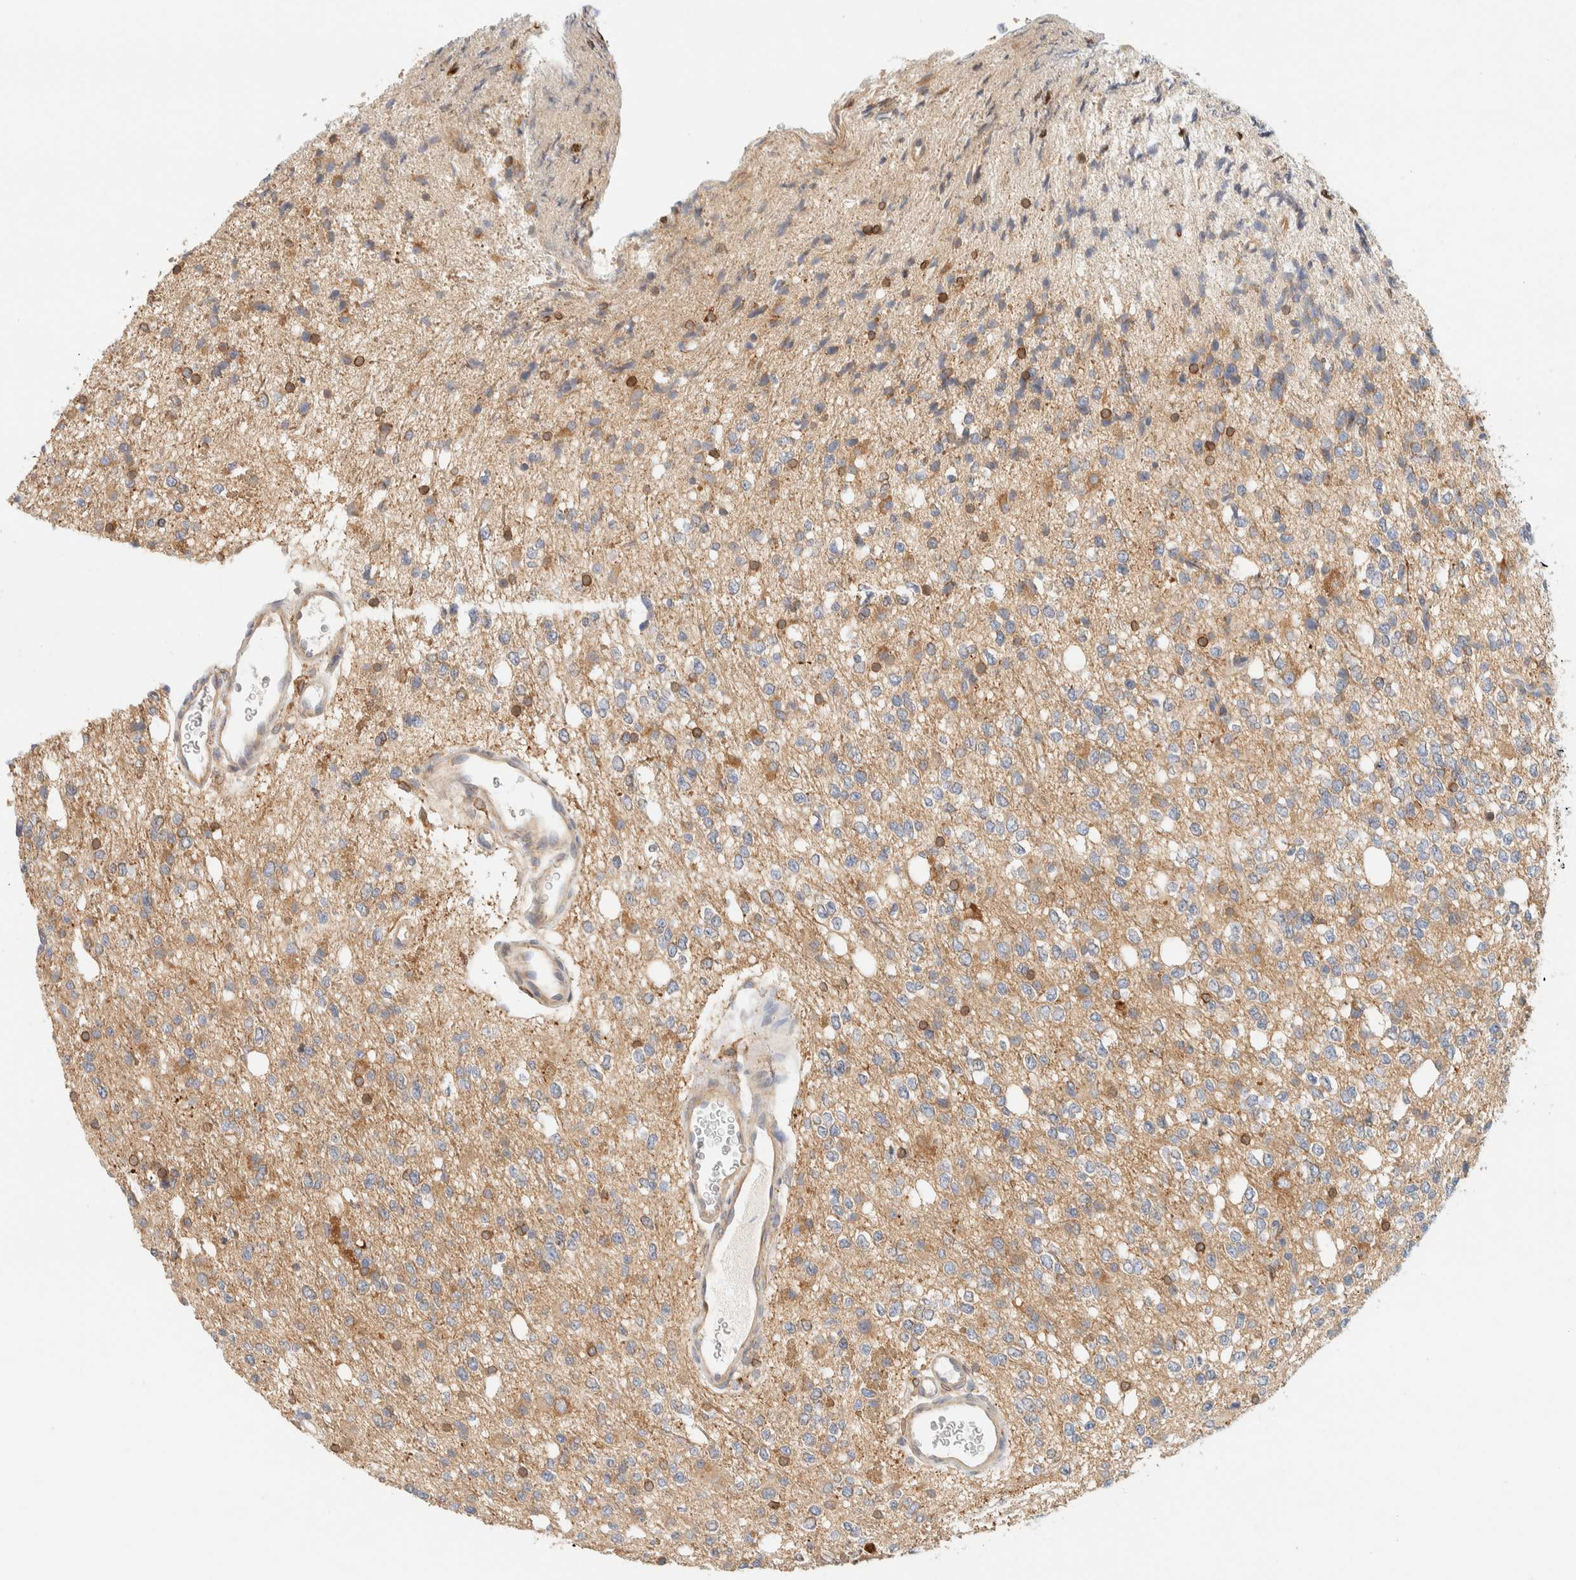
{"staining": {"intensity": "moderate", "quantity": "<25%", "location": "cytoplasmic/membranous"}, "tissue": "glioma", "cell_type": "Tumor cells", "image_type": "cancer", "snomed": [{"axis": "morphology", "description": "Glioma, malignant, High grade"}, {"axis": "topography", "description": "Brain"}], "caption": "Glioma stained with a brown dye reveals moderate cytoplasmic/membranous positive expression in approximately <25% of tumor cells.", "gene": "NT5C", "patient": {"sex": "female", "age": 62}}